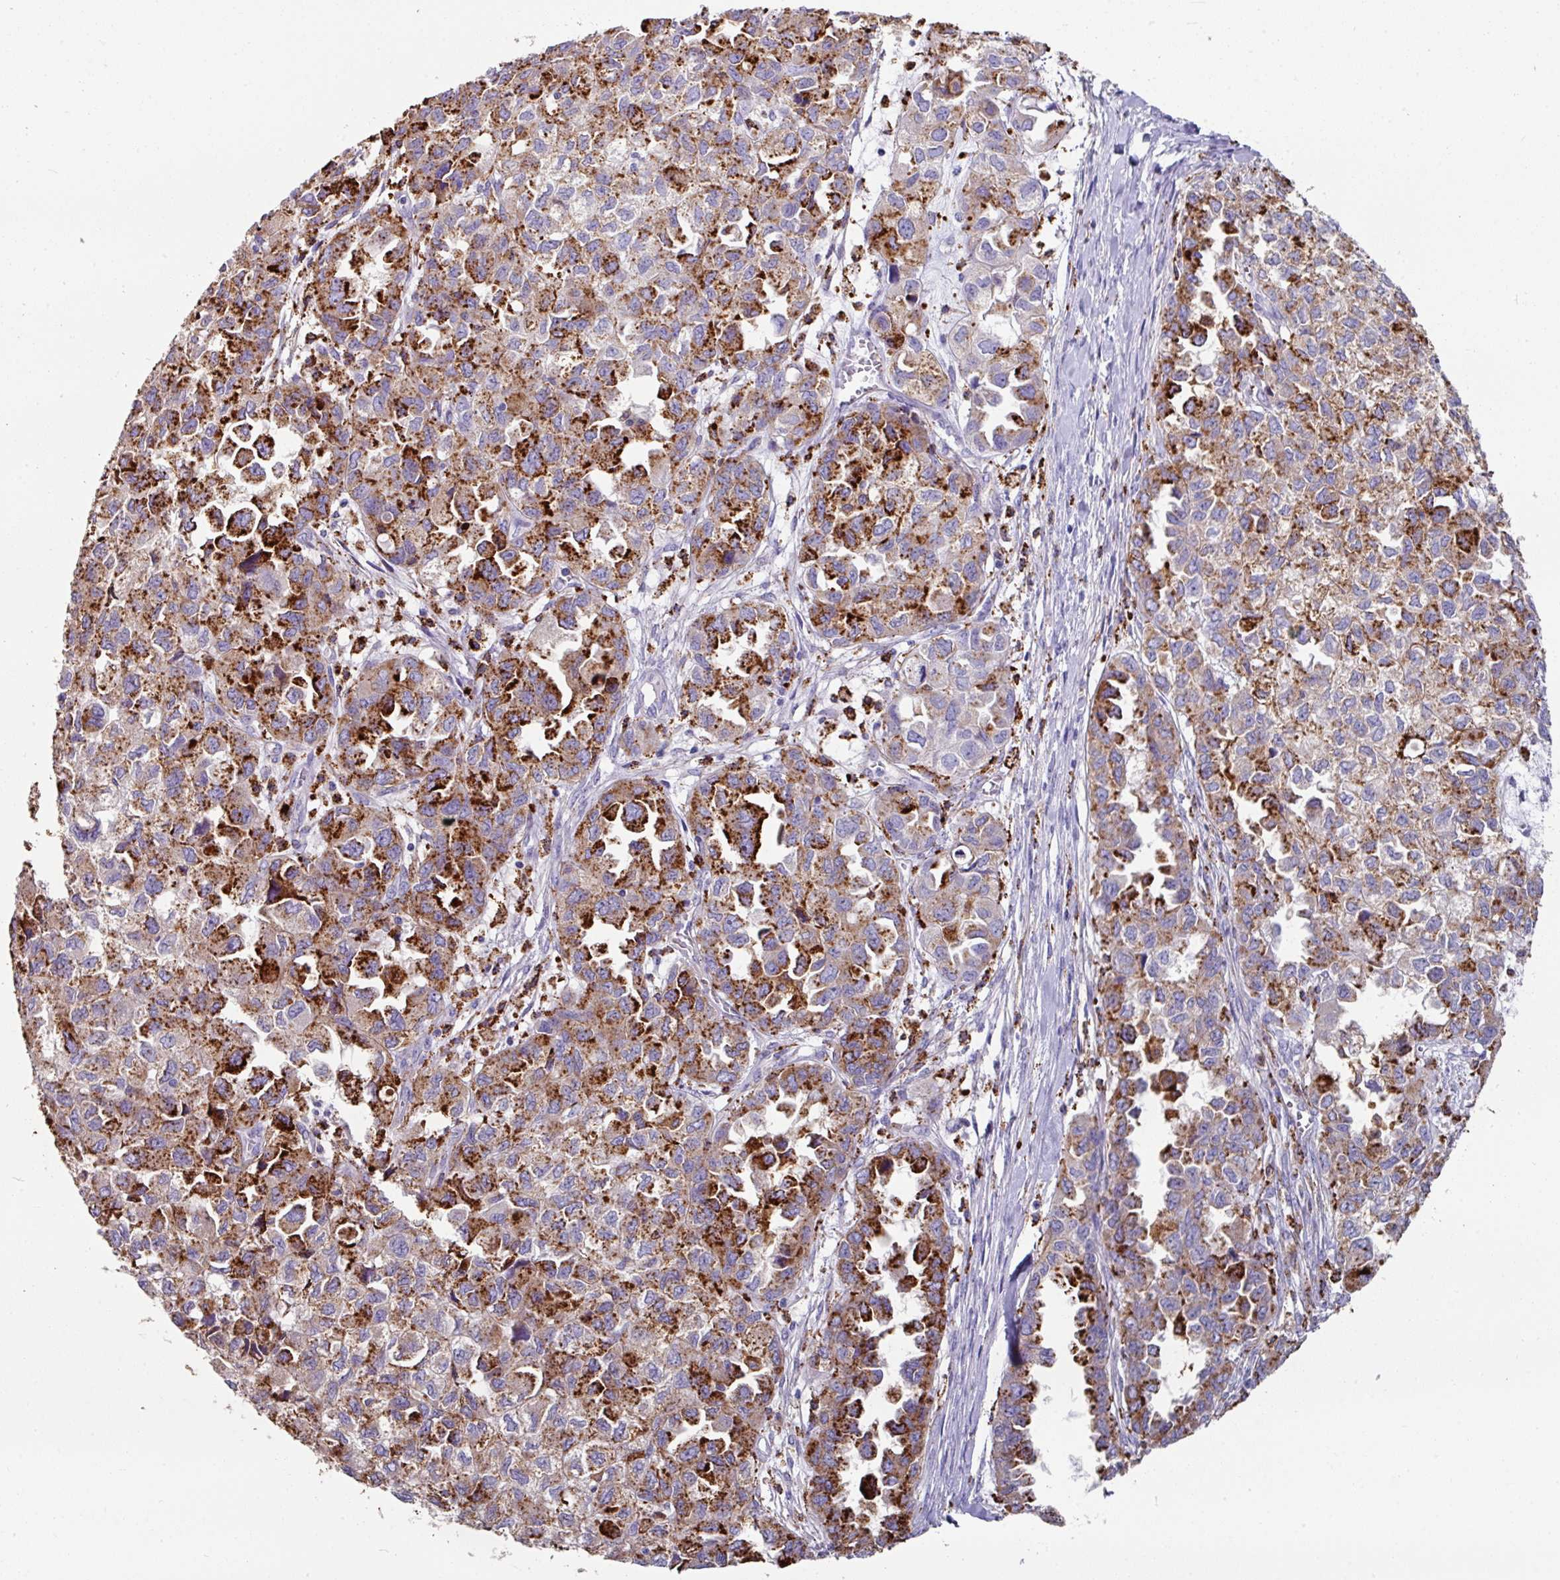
{"staining": {"intensity": "strong", "quantity": "25%-75%", "location": "cytoplasmic/membranous"}, "tissue": "ovarian cancer", "cell_type": "Tumor cells", "image_type": "cancer", "snomed": [{"axis": "morphology", "description": "Cystadenocarcinoma, serous, NOS"}, {"axis": "topography", "description": "Ovary"}], "caption": "Immunohistochemical staining of human ovarian serous cystadenocarcinoma demonstrates high levels of strong cytoplasmic/membranous protein staining in approximately 25%-75% of tumor cells. The protein is shown in brown color, while the nuclei are stained blue.", "gene": "CPVL", "patient": {"sex": "female", "age": 84}}